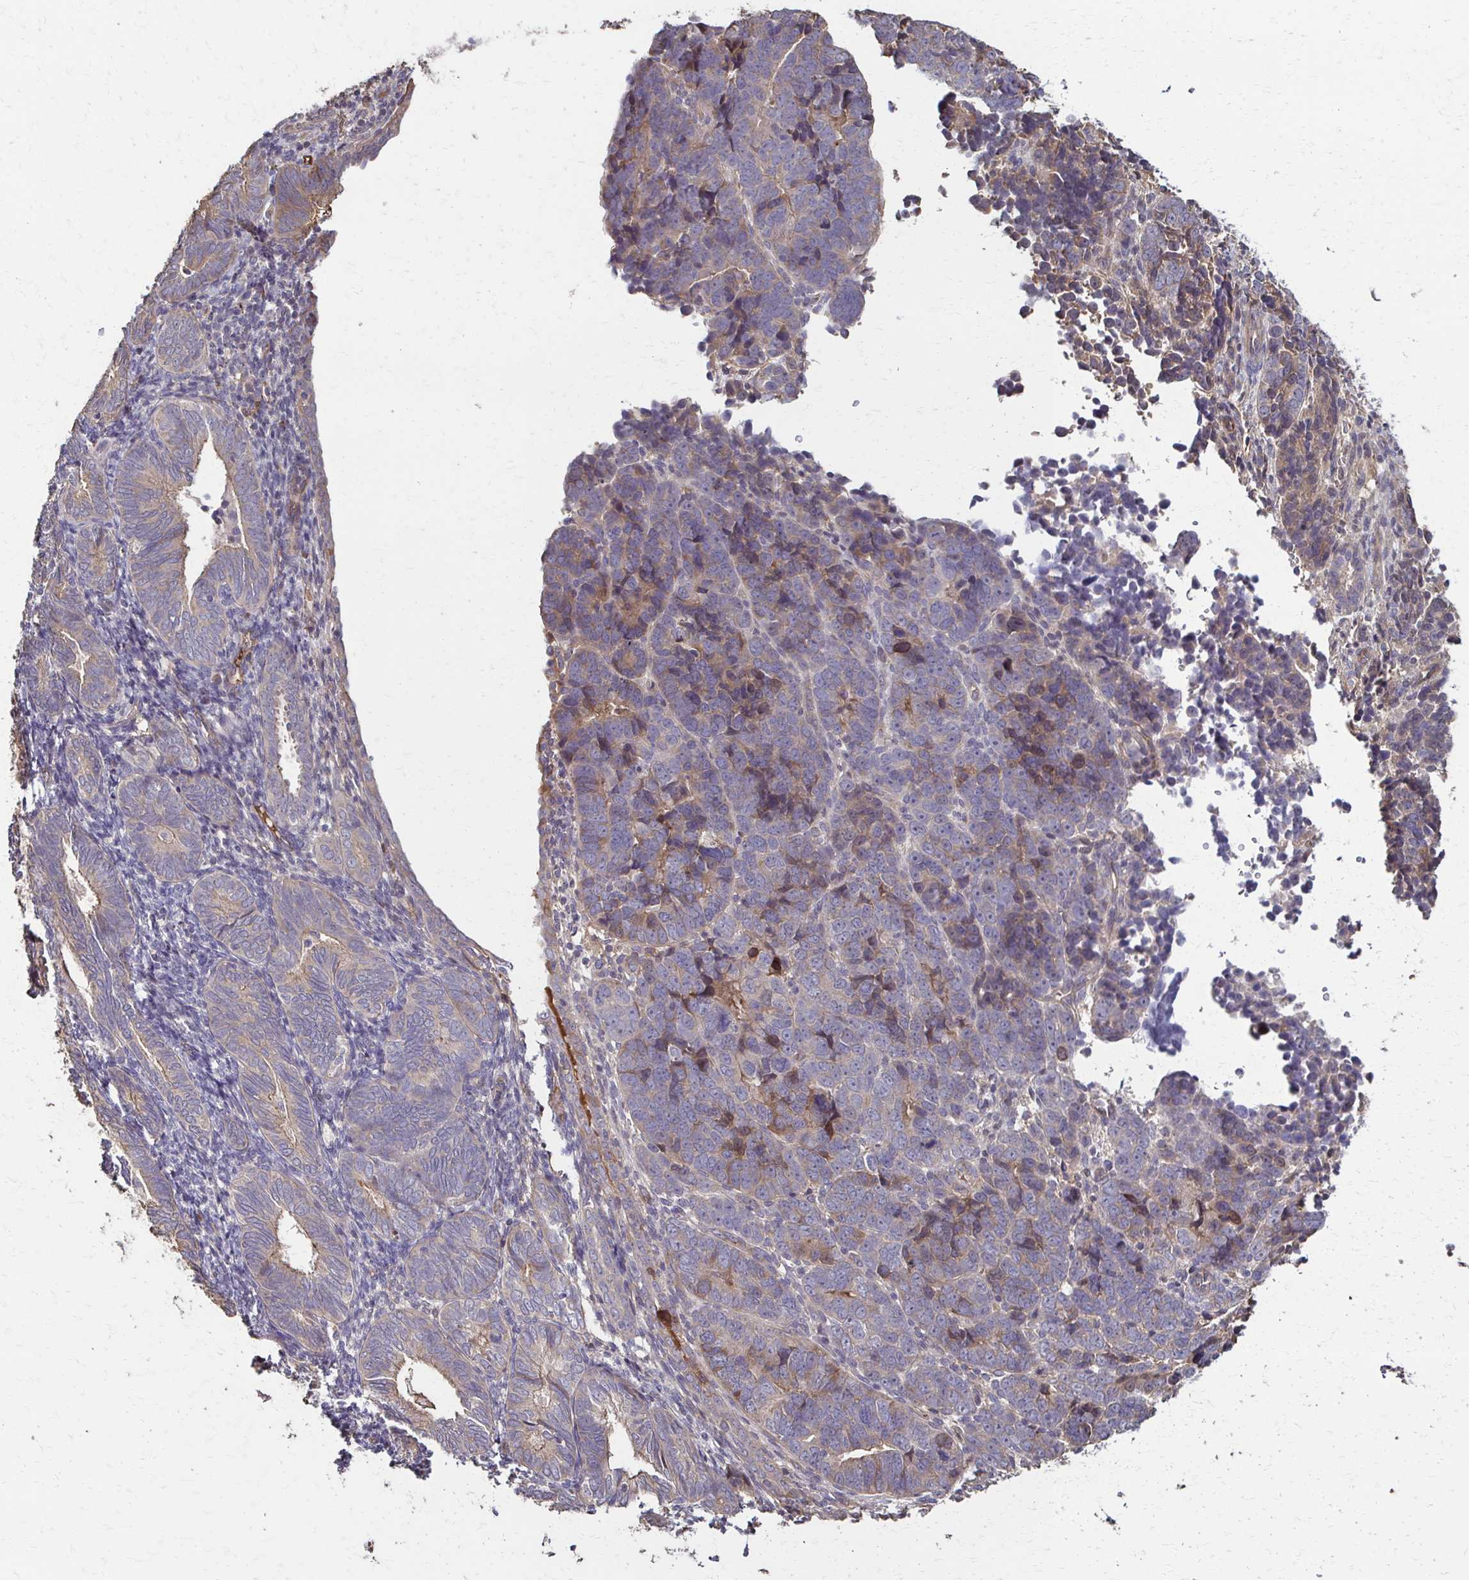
{"staining": {"intensity": "weak", "quantity": ">75%", "location": "cytoplasmic/membranous"}, "tissue": "endometrial cancer", "cell_type": "Tumor cells", "image_type": "cancer", "snomed": [{"axis": "morphology", "description": "Adenocarcinoma, NOS"}, {"axis": "topography", "description": "Endometrium"}], "caption": "Immunohistochemical staining of endometrial adenocarcinoma demonstrates weak cytoplasmic/membranous protein expression in approximately >75% of tumor cells.", "gene": "IL18BP", "patient": {"sex": "female", "age": 82}}